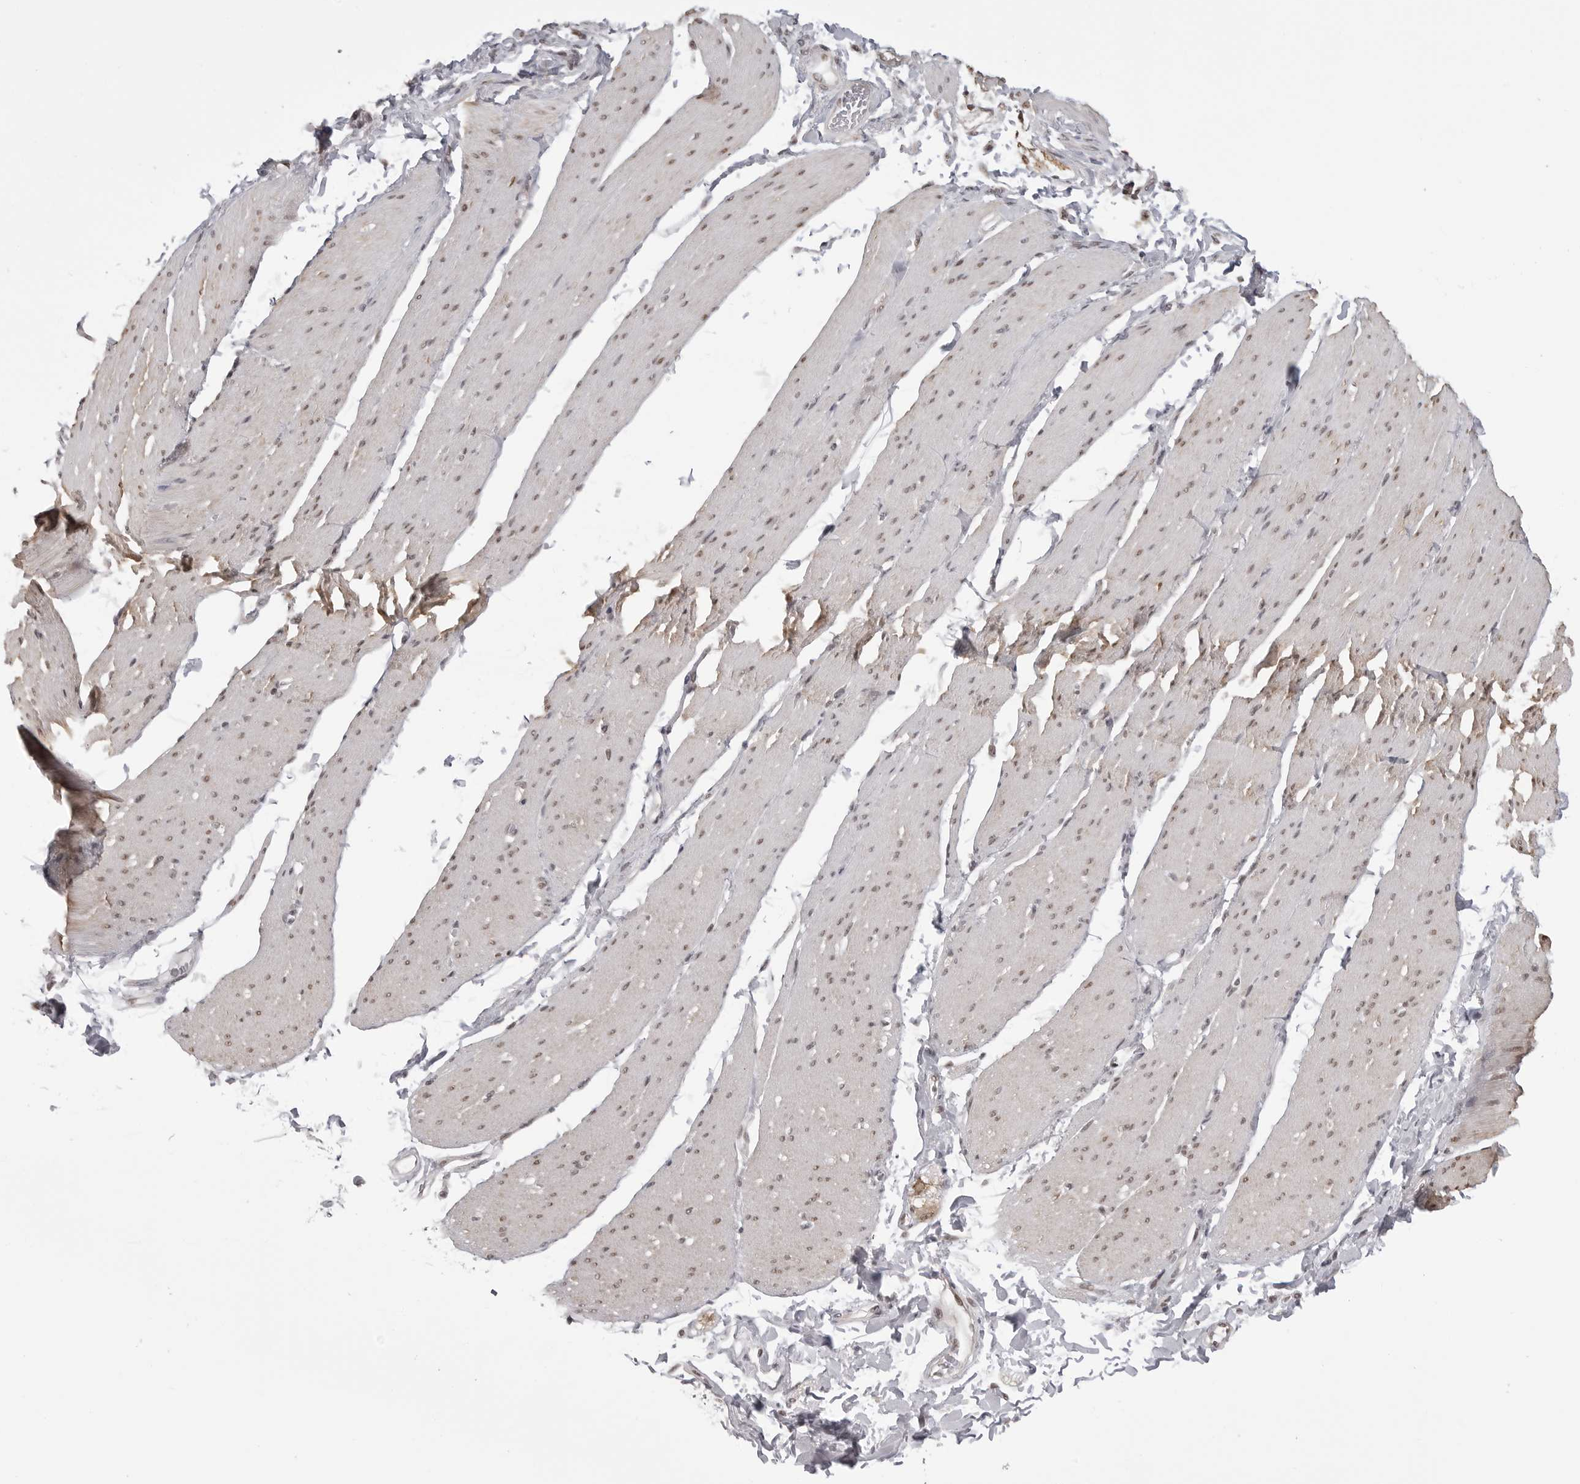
{"staining": {"intensity": "weak", "quantity": "25%-75%", "location": "nuclear"}, "tissue": "smooth muscle", "cell_type": "Smooth muscle cells", "image_type": "normal", "snomed": [{"axis": "morphology", "description": "Normal tissue, NOS"}, {"axis": "topography", "description": "Smooth muscle"}, {"axis": "topography", "description": "Small intestine"}], "caption": "Smooth muscle stained with DAB (3,3'-diaminobenzidine) immunohistochemistry displays low levels of weak nuclear staining in about 25%-75% of smooth muscle cells.", "gene": "PHF3", "patient": {"sex": "female", "age": 84}}